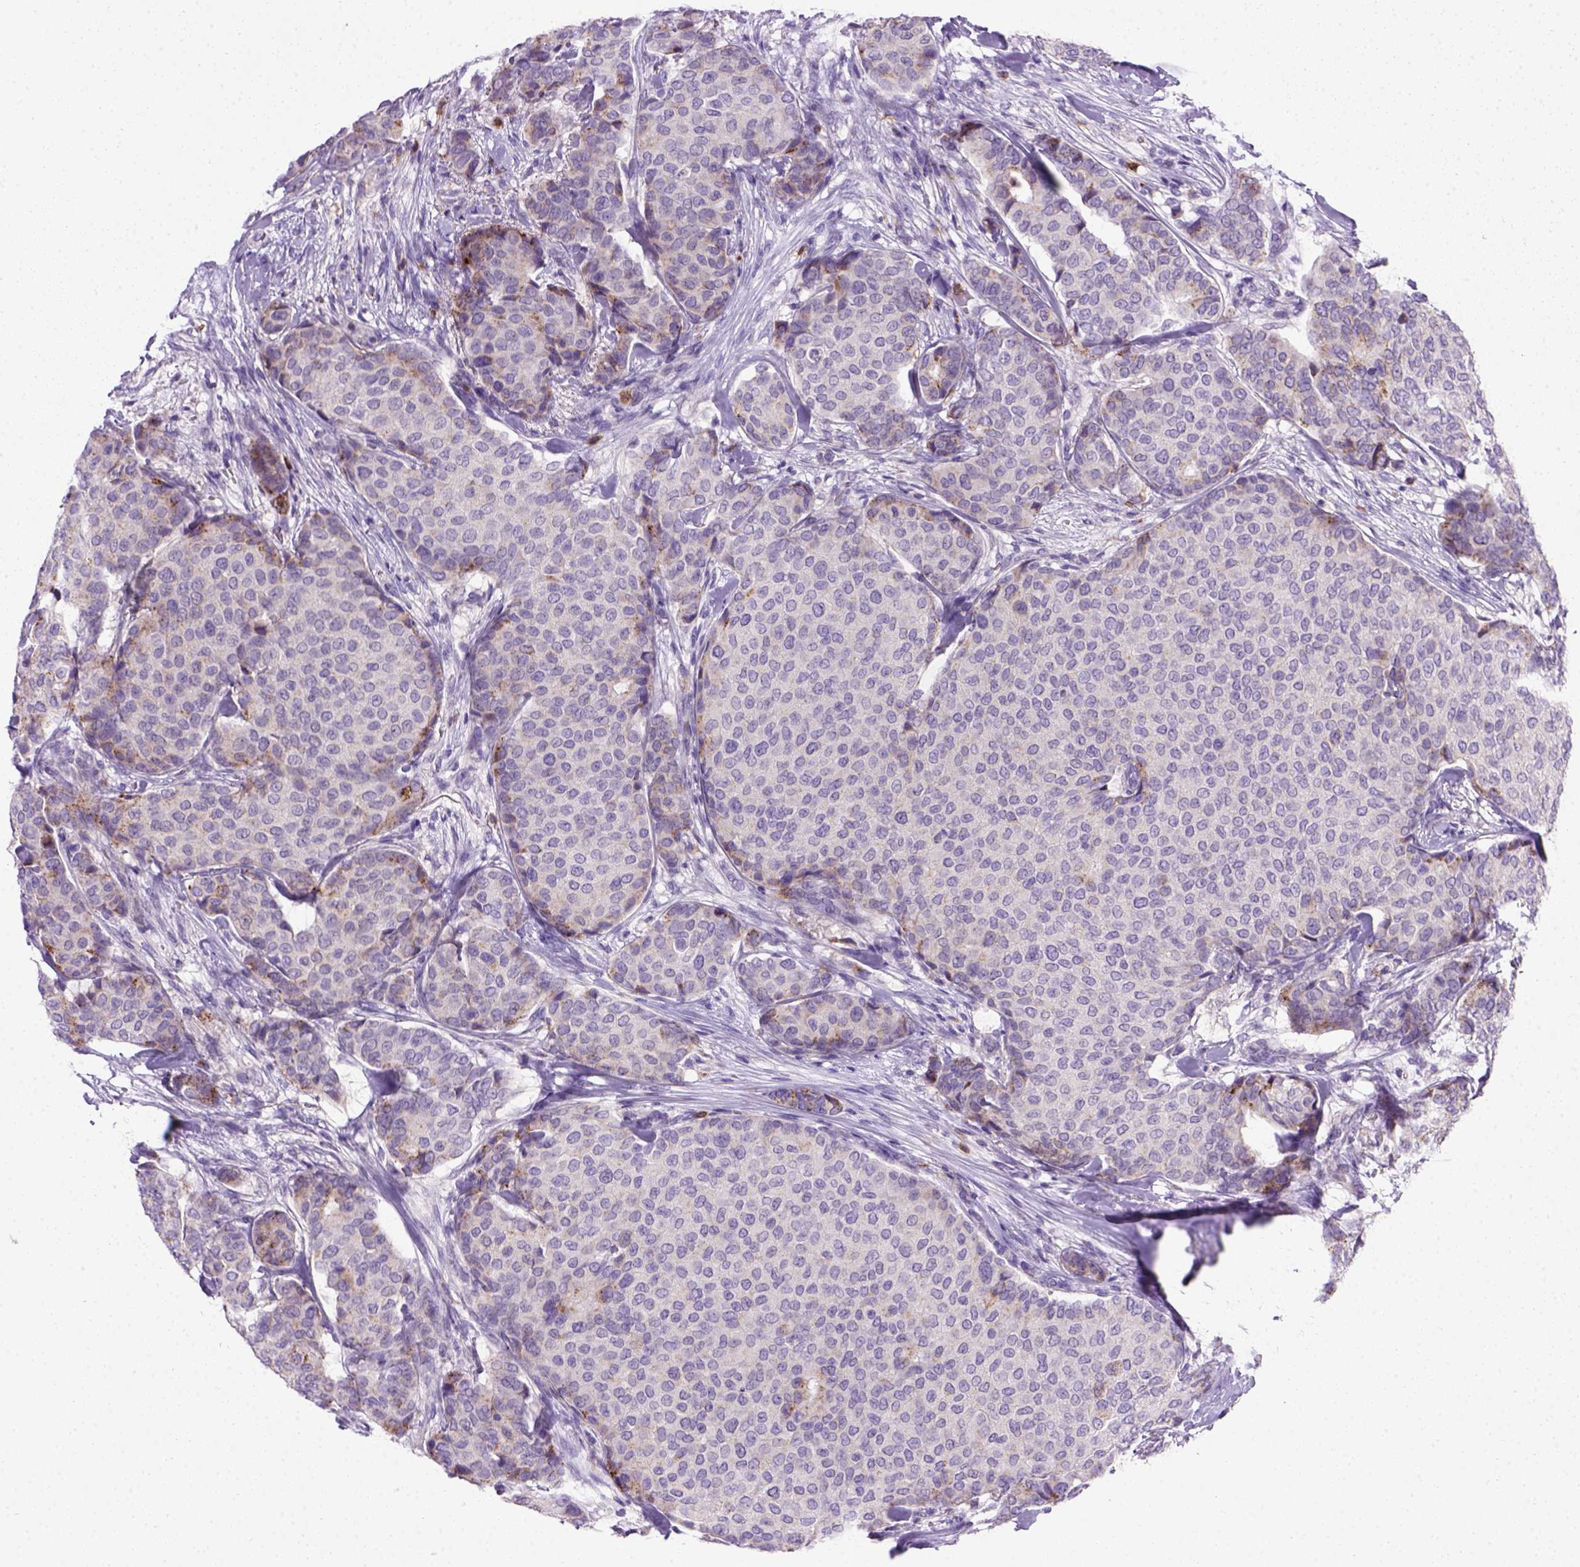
{"staining": {"intensity": "negative", "quantity": "none", "location": "none"}, "tissue": "breast cancer", "cell_type": "Tumor cells", "image_type": "cancer", "snomed": [{"axis": "morphology", "description": "Duct carcinoma"}, {"axis": "topography", "description": "Breast"}], "caption": "Breast cancer stained for a protein using immunohistochemistry reveals no positivity tumor cells.", "gene": "CD3E", "patient": {"sex": "female", "age": 75}}